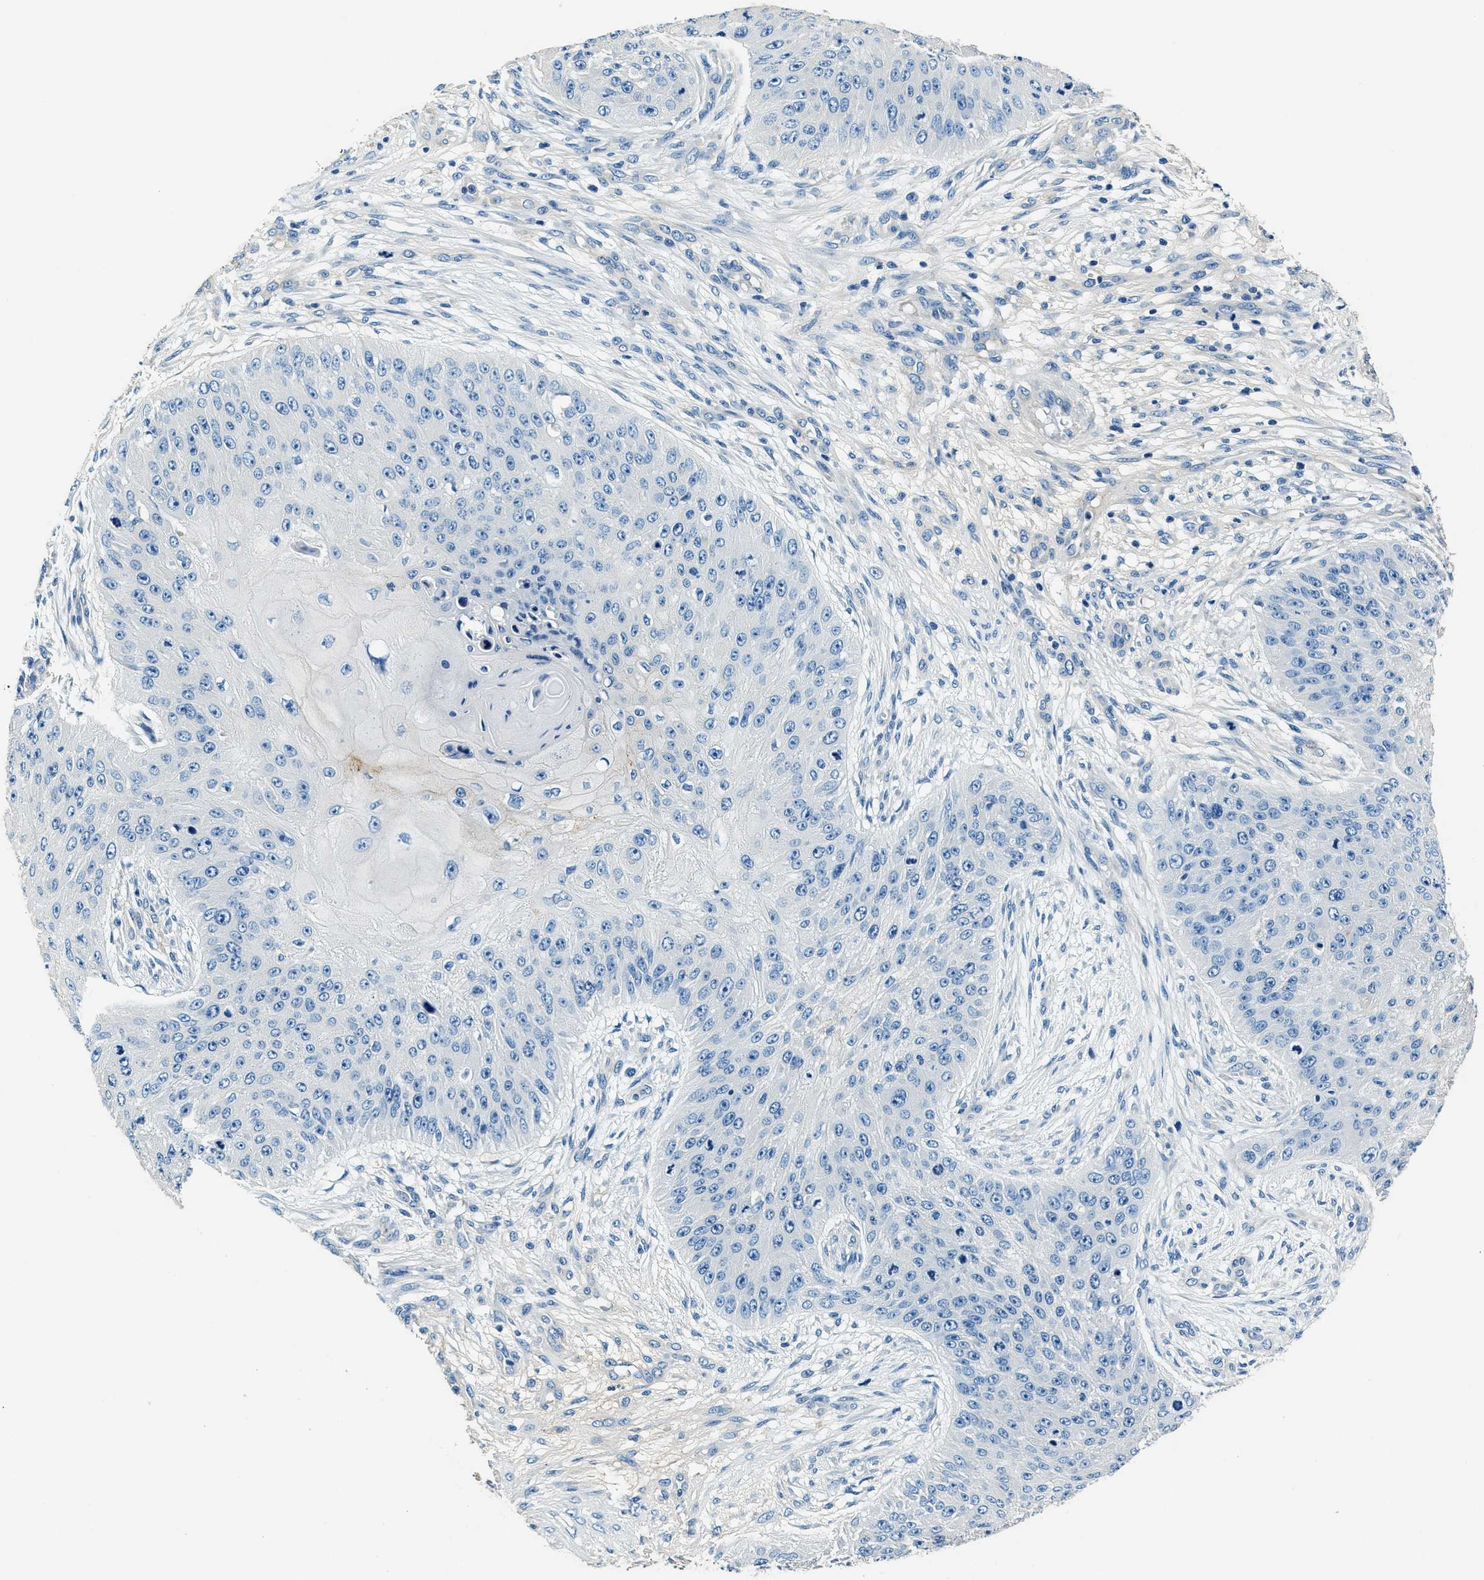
{"staining": {"intensity": "negative", "quantity": "none", "location": "none"}, "tissue": "skin cancer", "cell_type": "Tumor cells", "image_type": "cancer", "snomed": [{"axis": "morphology", "description": "Squamous cell carcinoma, NOS"}, {"axis": "topography", "description": "Skin"}], "caption": "Immunohistochemical staining of human skin cancer (squamous cell carcinoma) reveals no significant positivity in tumor cells. (DAB immunohistochemistry (IHC) visualized using brightfield microscopy, high magnification).", "gene": "TMEM186", "patient": {"sex": "female", "age": 80}}